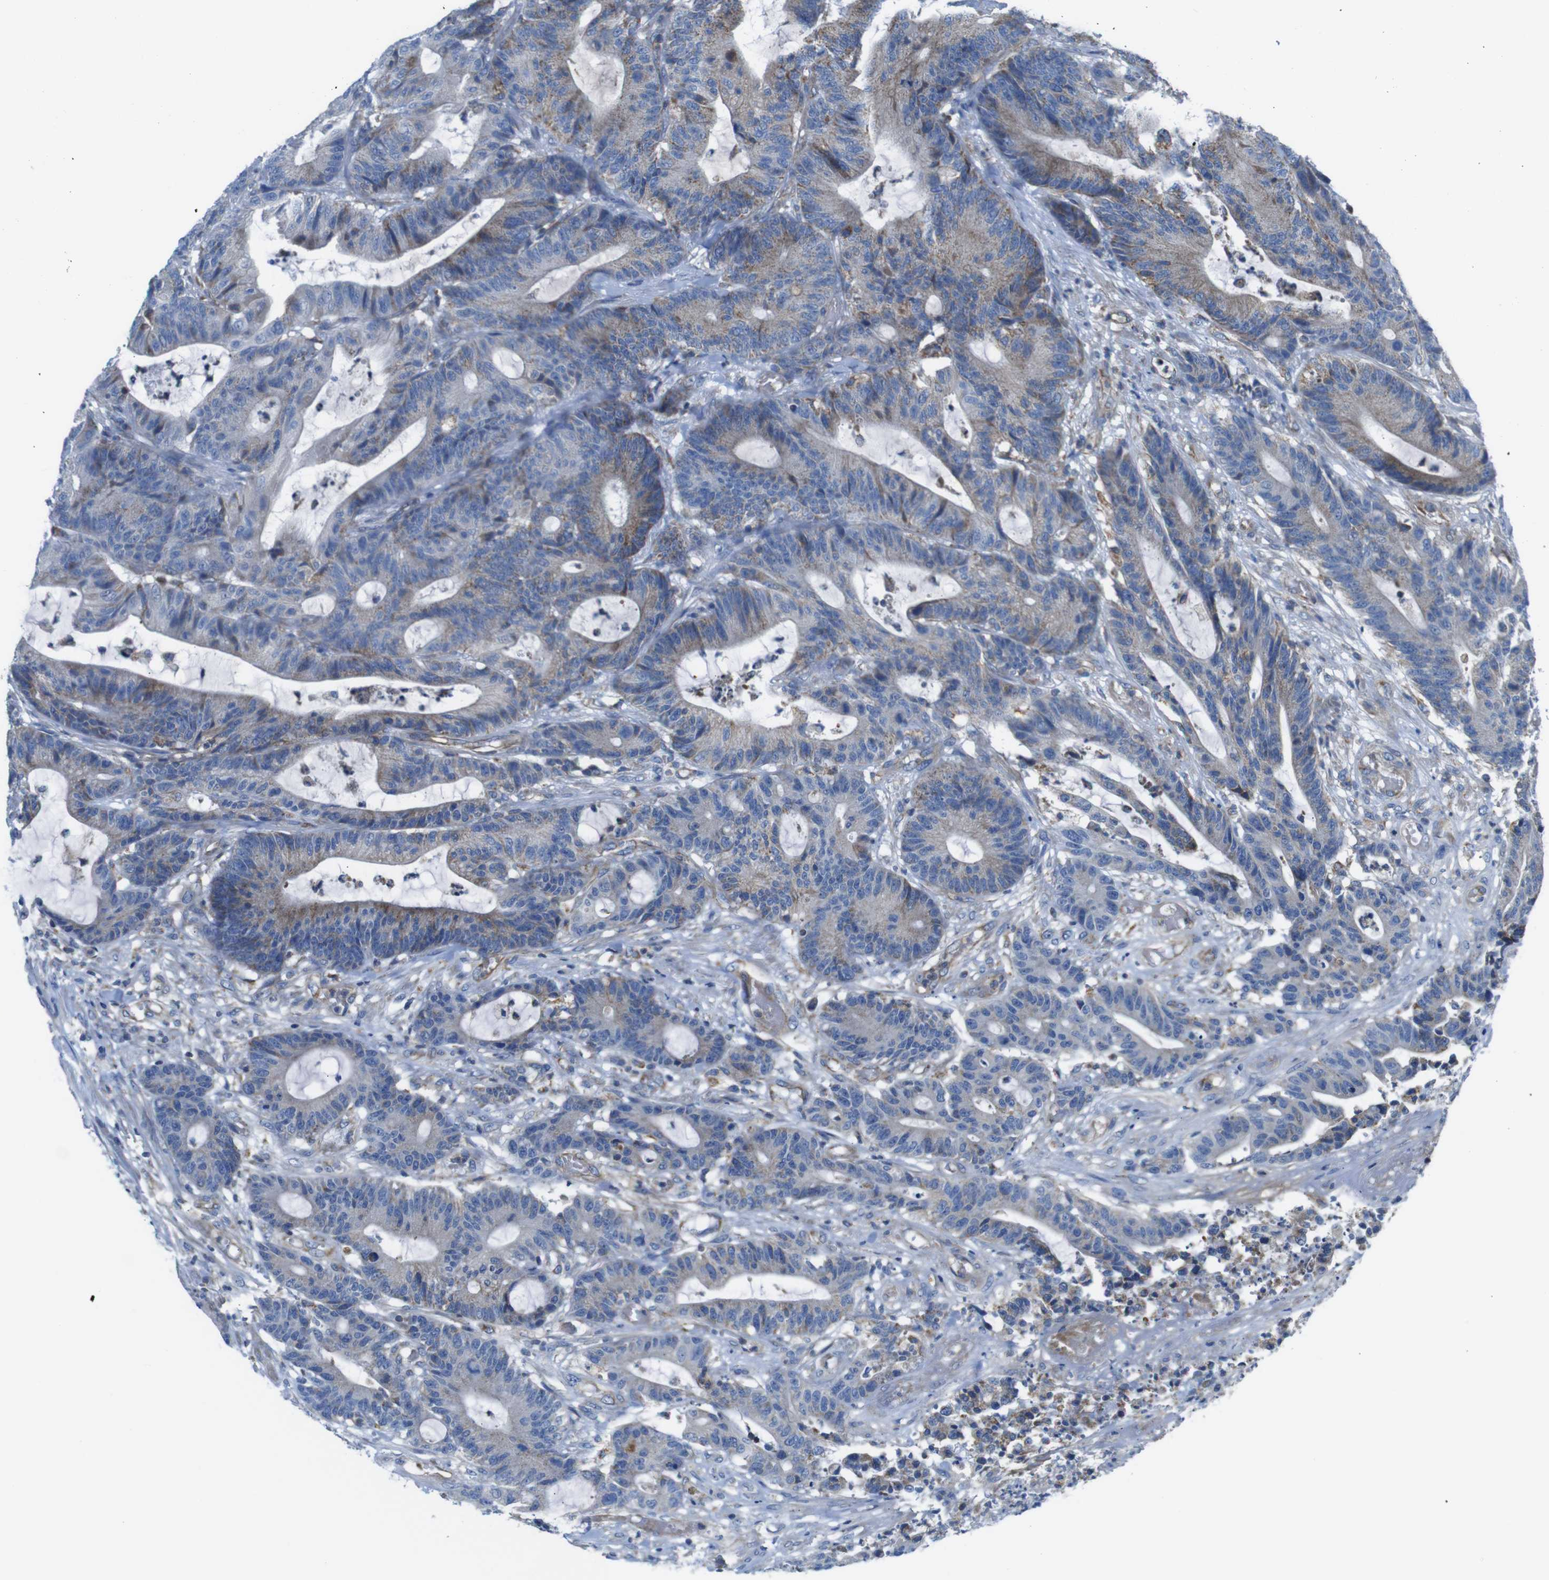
{"staining": {"intensity": "weak", "quantity": "25%-75%", "location": "cytoplasmic/membranous"}, "tissue": "colorectal cancer", "cell_type": "Tumor cells", "image_type": "cancer", "snomed": [{"axis": "morphology", "description": "Adenocarcinoma, NOS"}, {"axis": "topography", "description": "Colon"}], "caption": "A high-resolution micrograph shows immunohistochemistry (IHC) staining of adenocarcinoma (colorectal), which displays weak cytoplasmic/membranous expression in approximately 25%-75% of tumor cells.", "gene": "PDCD1LG2", "patient": {"sex": "female", "age": 84}}